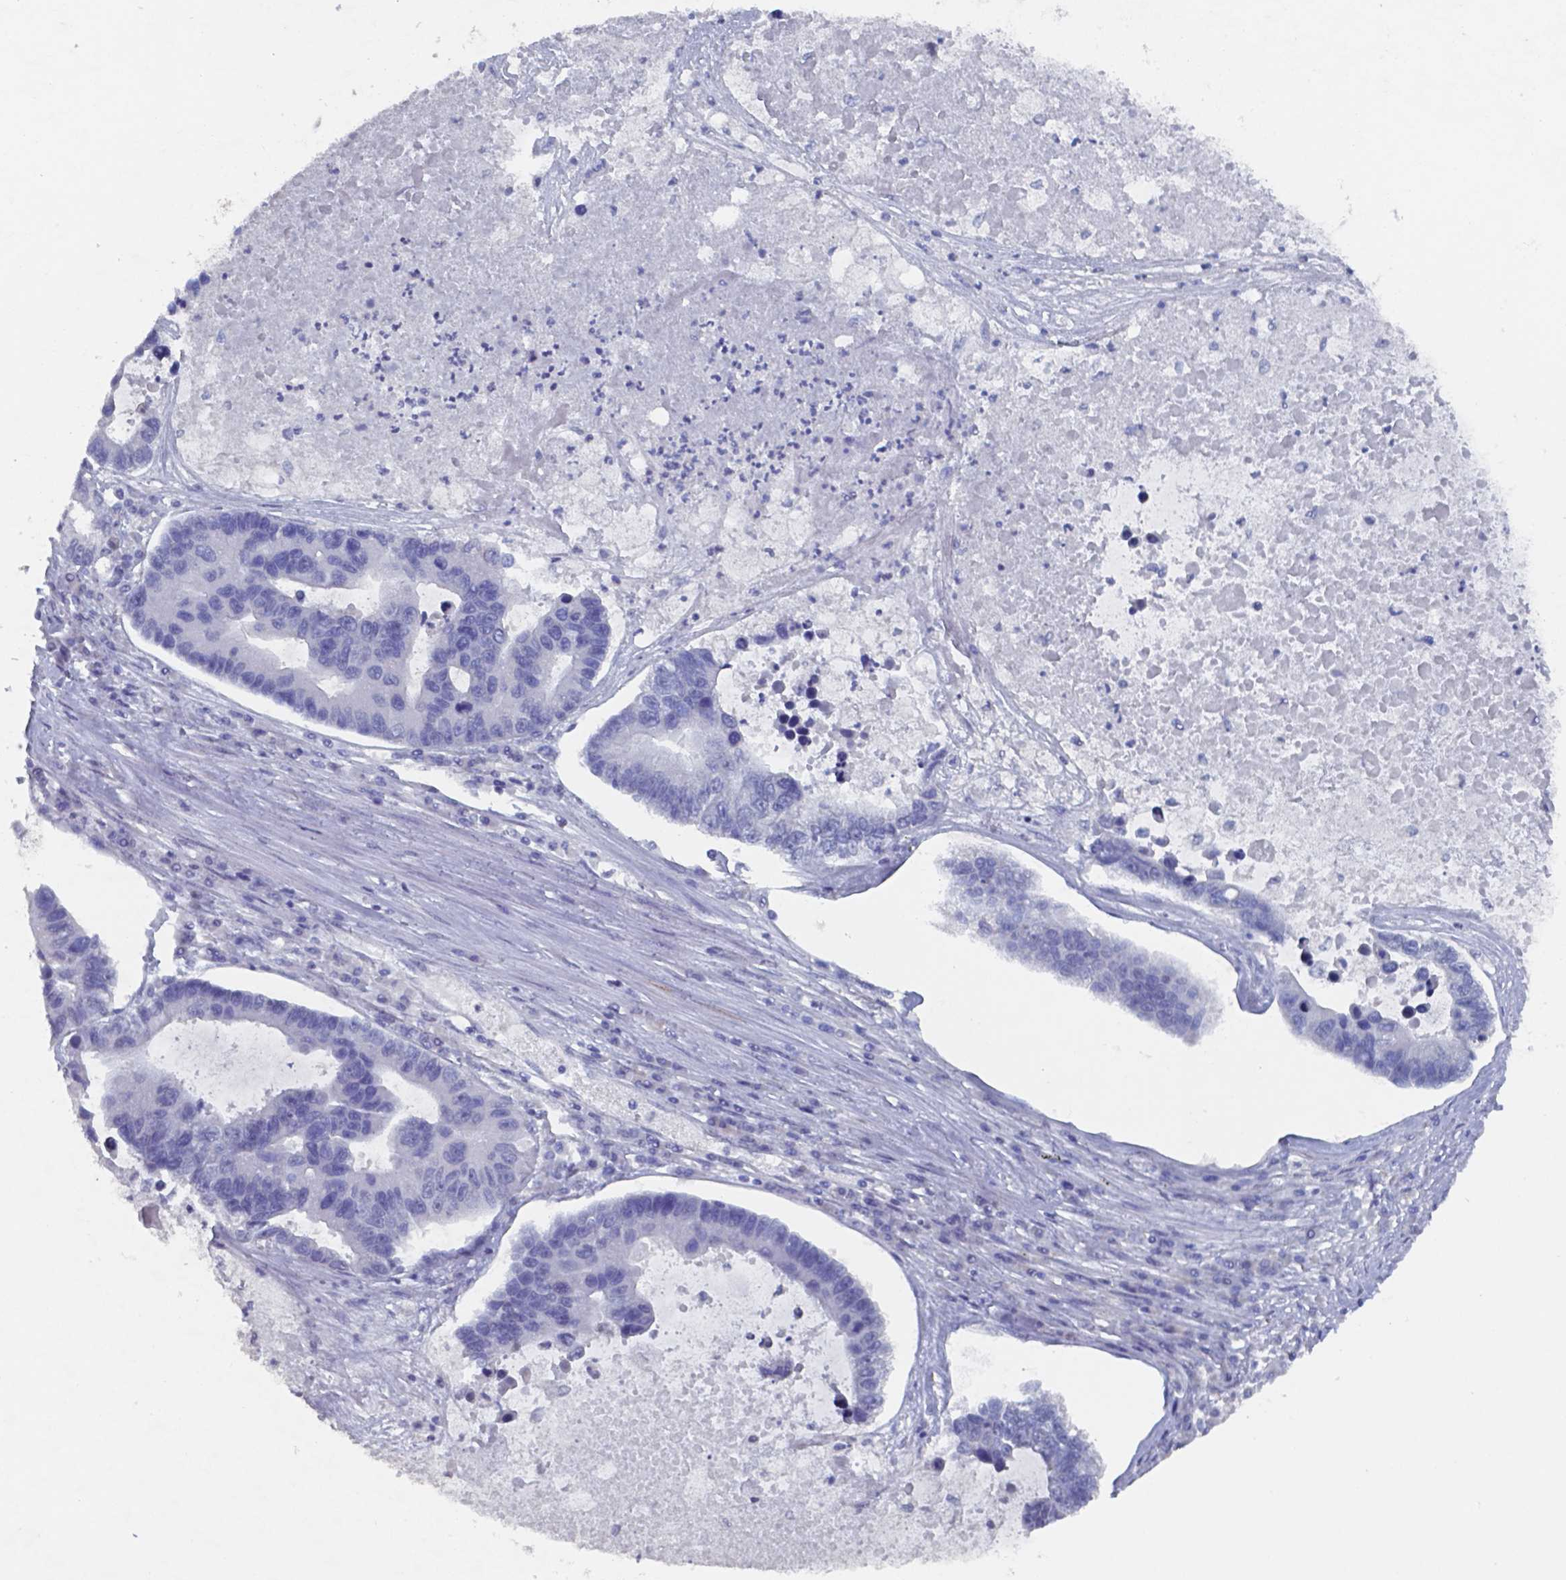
{"staining": {"intensity": "negative", "quantity": "none", "location": "none"}, "tissue": "lung cancer", "cell_type": "Tumor cells", "image_type": "cancer", "snomed": [{"axis": "morphology", "description": "Adenocarcinoma, NOS"}, {"axis": "topography", "description": "Bronchus"}, {"axis": "topography", "description": "Lung"}], "caption": "Tumor cells show no significant protein expression in lung adenocarcinoma.", "gene": "PLA2R1", "patient": {"sex": "female", "age": 51}}